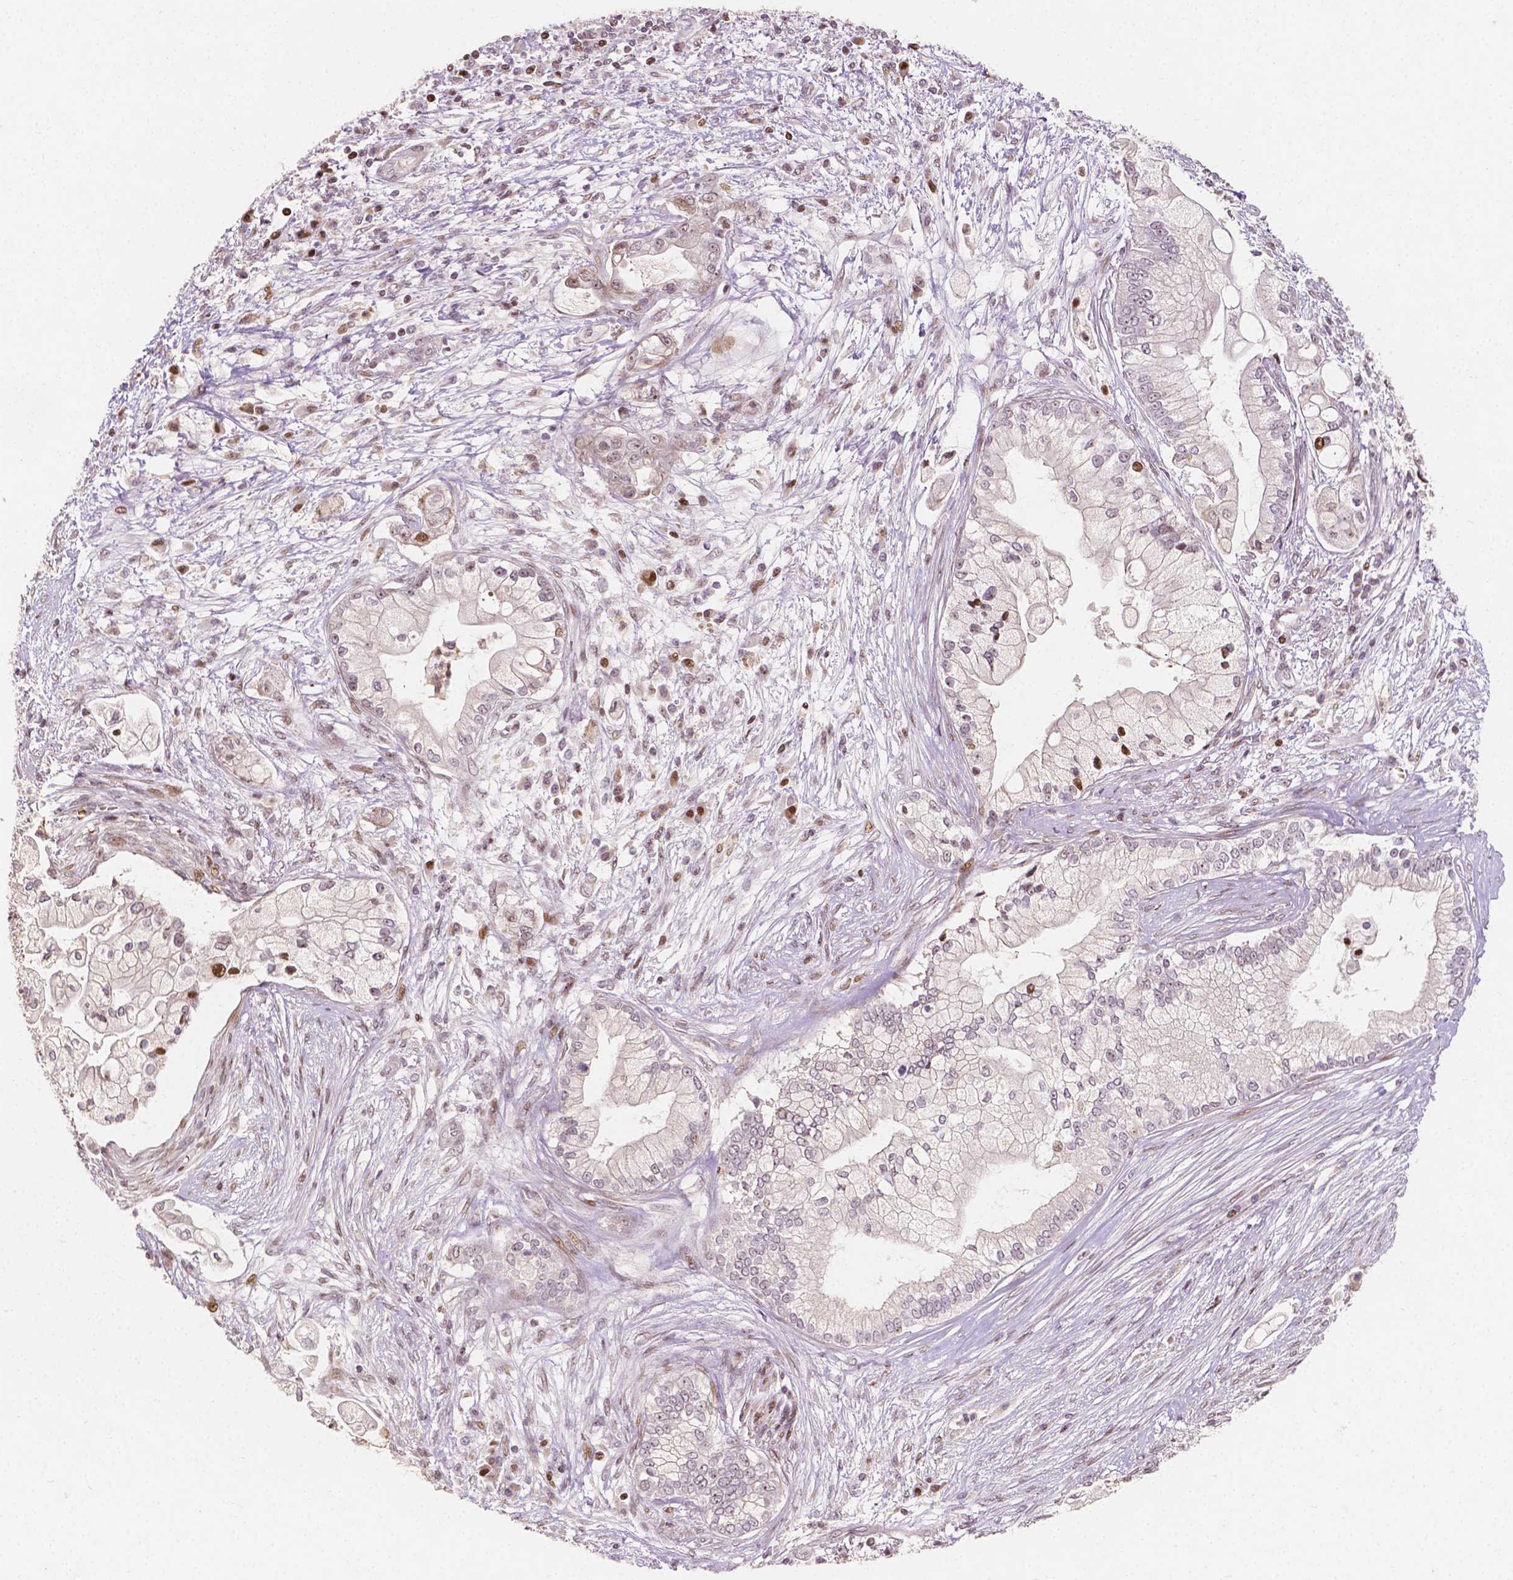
{"staining": {"intensity": "negative", "quantity": "none", "location": "none"}, "tissue": "pancreatic cancer", "cell_type": "Tumor cells", "image_type": "cancer", "snomed": [{"axis": "morphology", "description": "Adenocarcinoma, NOS"}, {"axis": "topography", "description": "Pancreas"}], "caption": "Pancreatic cancer was stained to show a protein in brown. There is no significant positivity in tumor cells. (Stains: DAB (3,3'-diaminobenzidine) immunohistochemistry (IHC) with hematoxylin counter stain, Microscopy: brightfield microscopy at high magnification).", "gene": "PTPN18", "patient": {"sex": "female", "age": 69}}